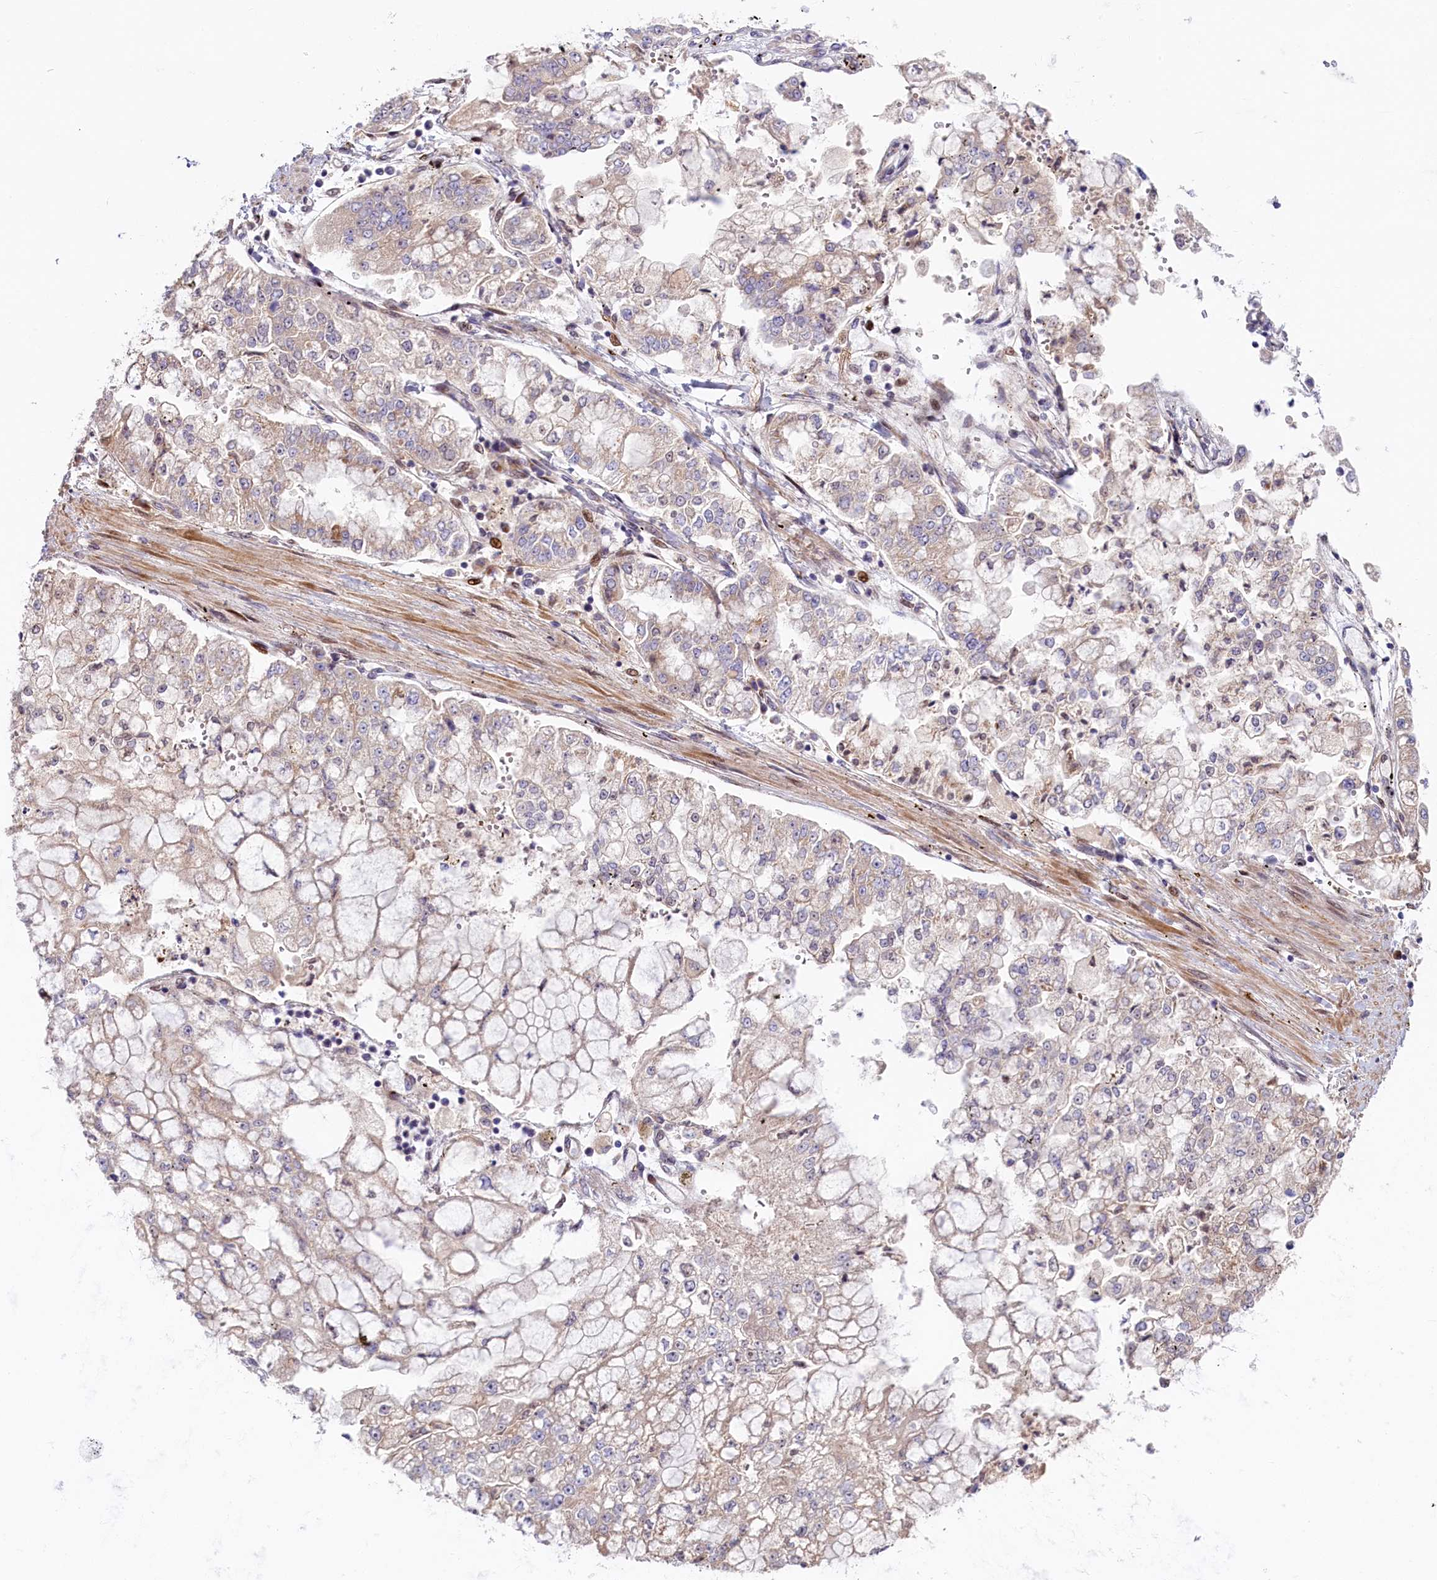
{"staining": {"intensity": "negative", "quantity": "none", "location": "none"}, "tissue": "stomach cancer", "cell_type": "Tumor cells", "image_type": "cancer", "snomed": [{"axis": "morphology", "description": "Adenocarcinoma, NOS"}, {"axis": "topography", "description": "Stomach"}], "caption": "Image shows no significant protein staining in tumor cells of stomach cancer (adenocarcinoma). (Brightfield microscopy of DAB IHC at high magnification).", "gene": "CHST12", "patient": {"sex": "male", "age": 76}}